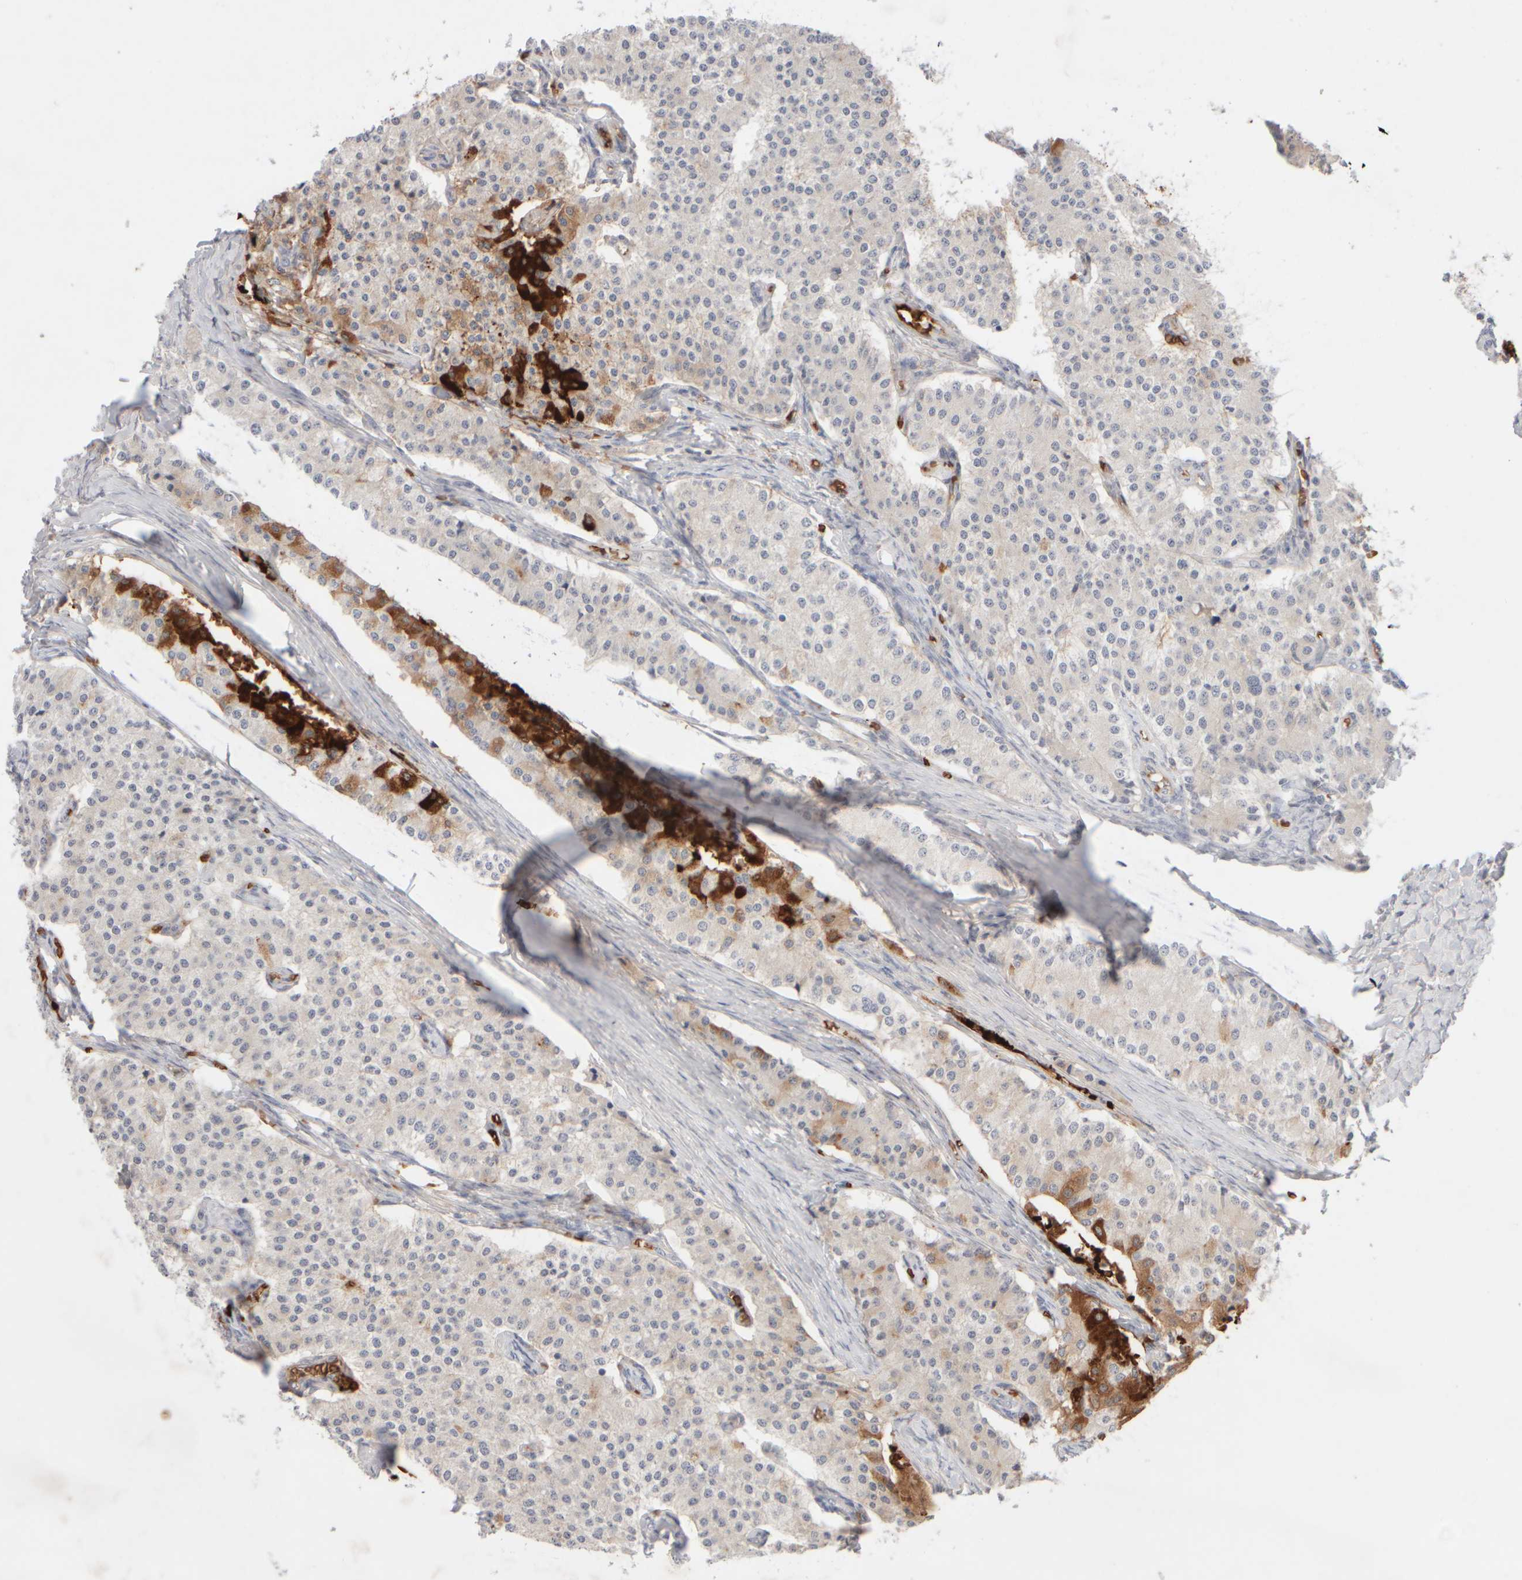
{"staining": {"intensity": "strong", "quantity": "<25%", "location": "cytoplasmic/membranous"}, "tissue": "carcinoid", "cell_type": "Tumor cells", "image_type": "cancer", "snomed": [{"axis": "morphology", "description": "Carcinoid, malignant, NOS"}, {"axis": "topography", "description": "Colon"}], "caption": "Carcinoid (malignant) stained for a protein (brown) exhibits strong cytoplasmic/membranous positive expression in about <25% of tumor cells.", "gene": "MST1", "patient": {"sex": "female", "age": 52}}